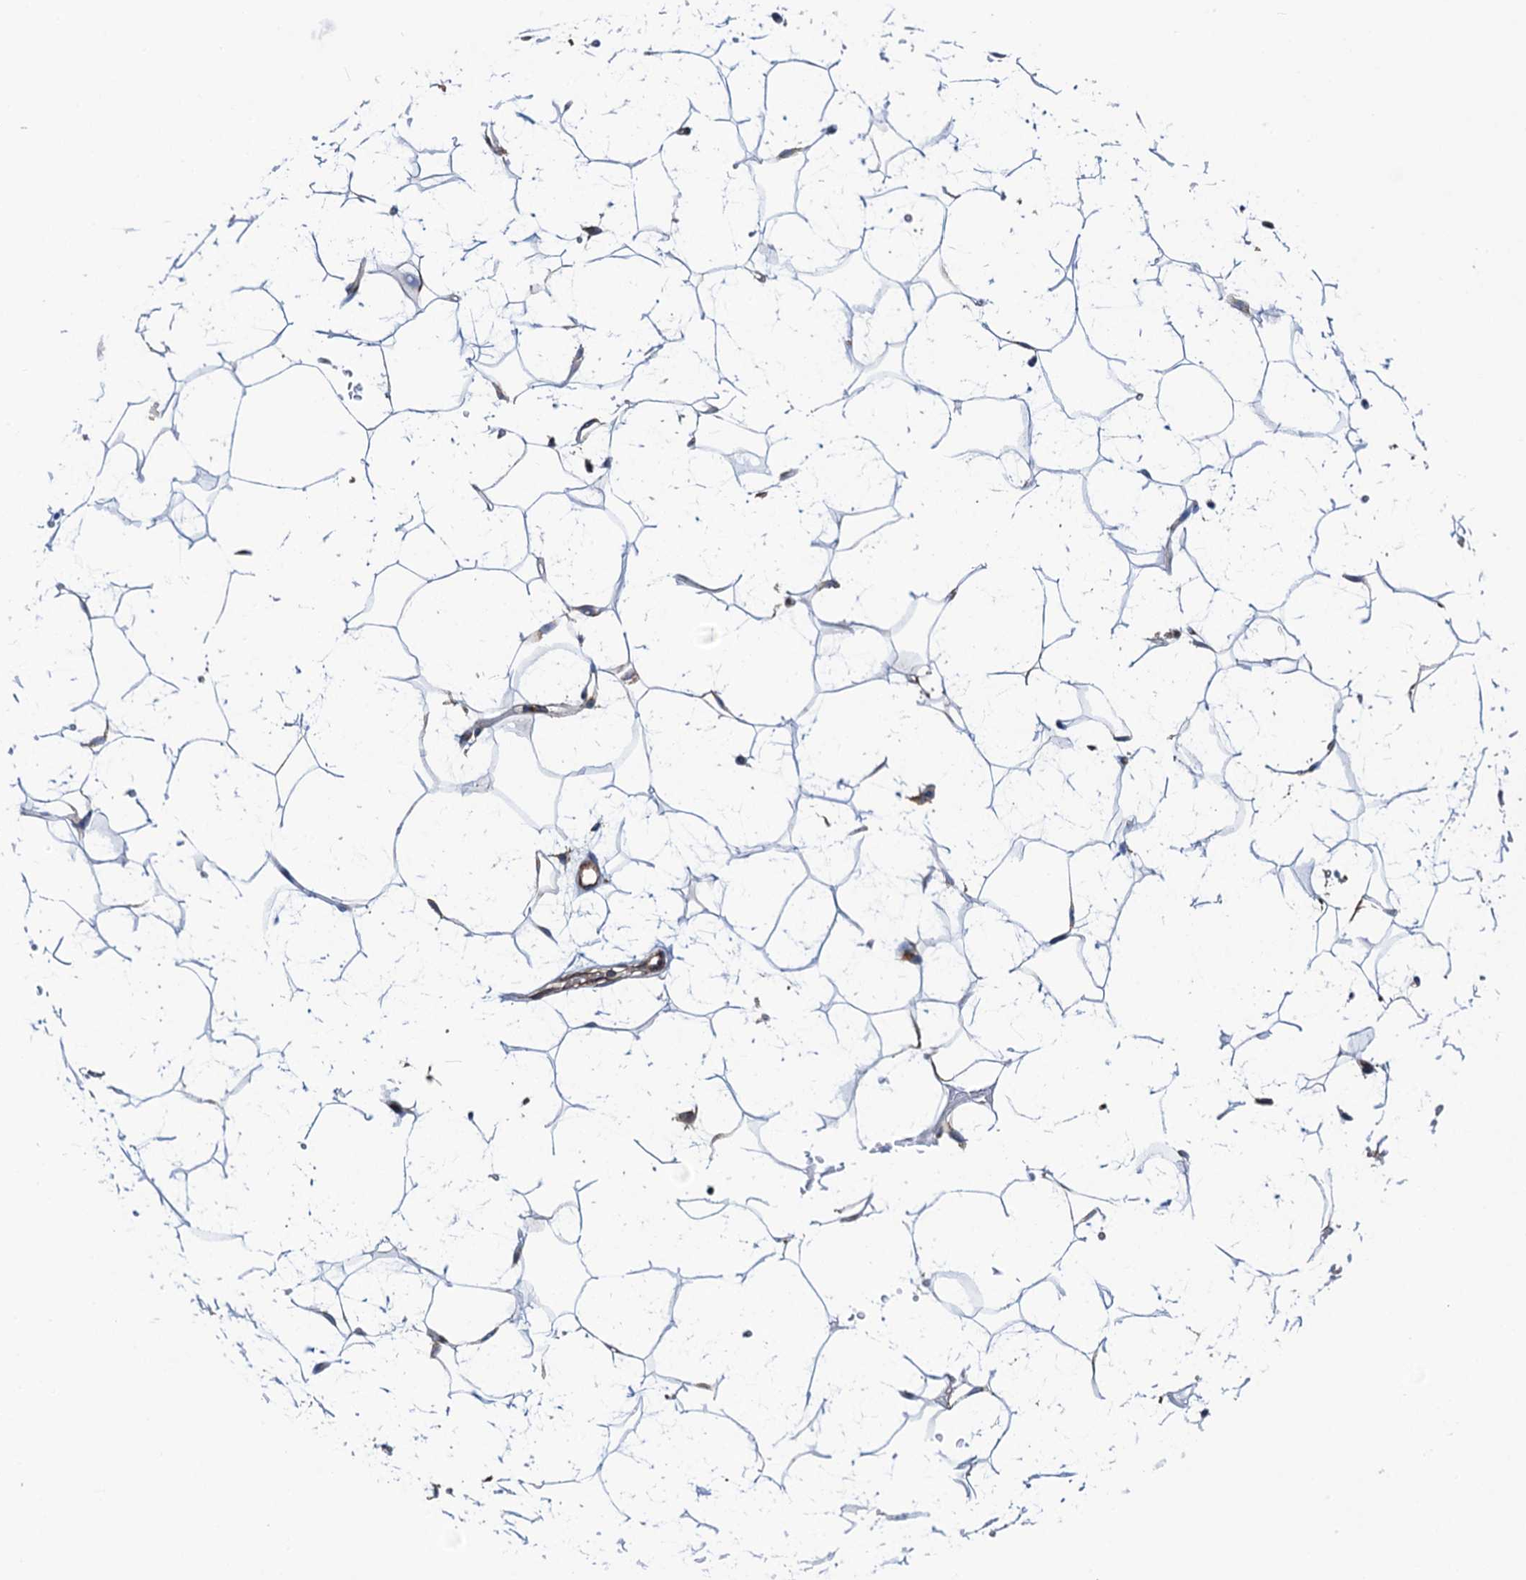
{"staining": {"intensity": "negative", "quantity": "none", "location": "none"}, "tissue": "adipose tissue", "cell_type": "Adipocytes", "image_type": "normal", "snomed": [{"axis": "morphology", "description": "Normal tissue, NOS"}, {"axis": "topography", "description": "Breast"}], "caption": "IHC of benign adipose tissue shows no expression in adipocytes.", "gene": "SLC12A7", "patient": {"sex": "female", "age": 26}}